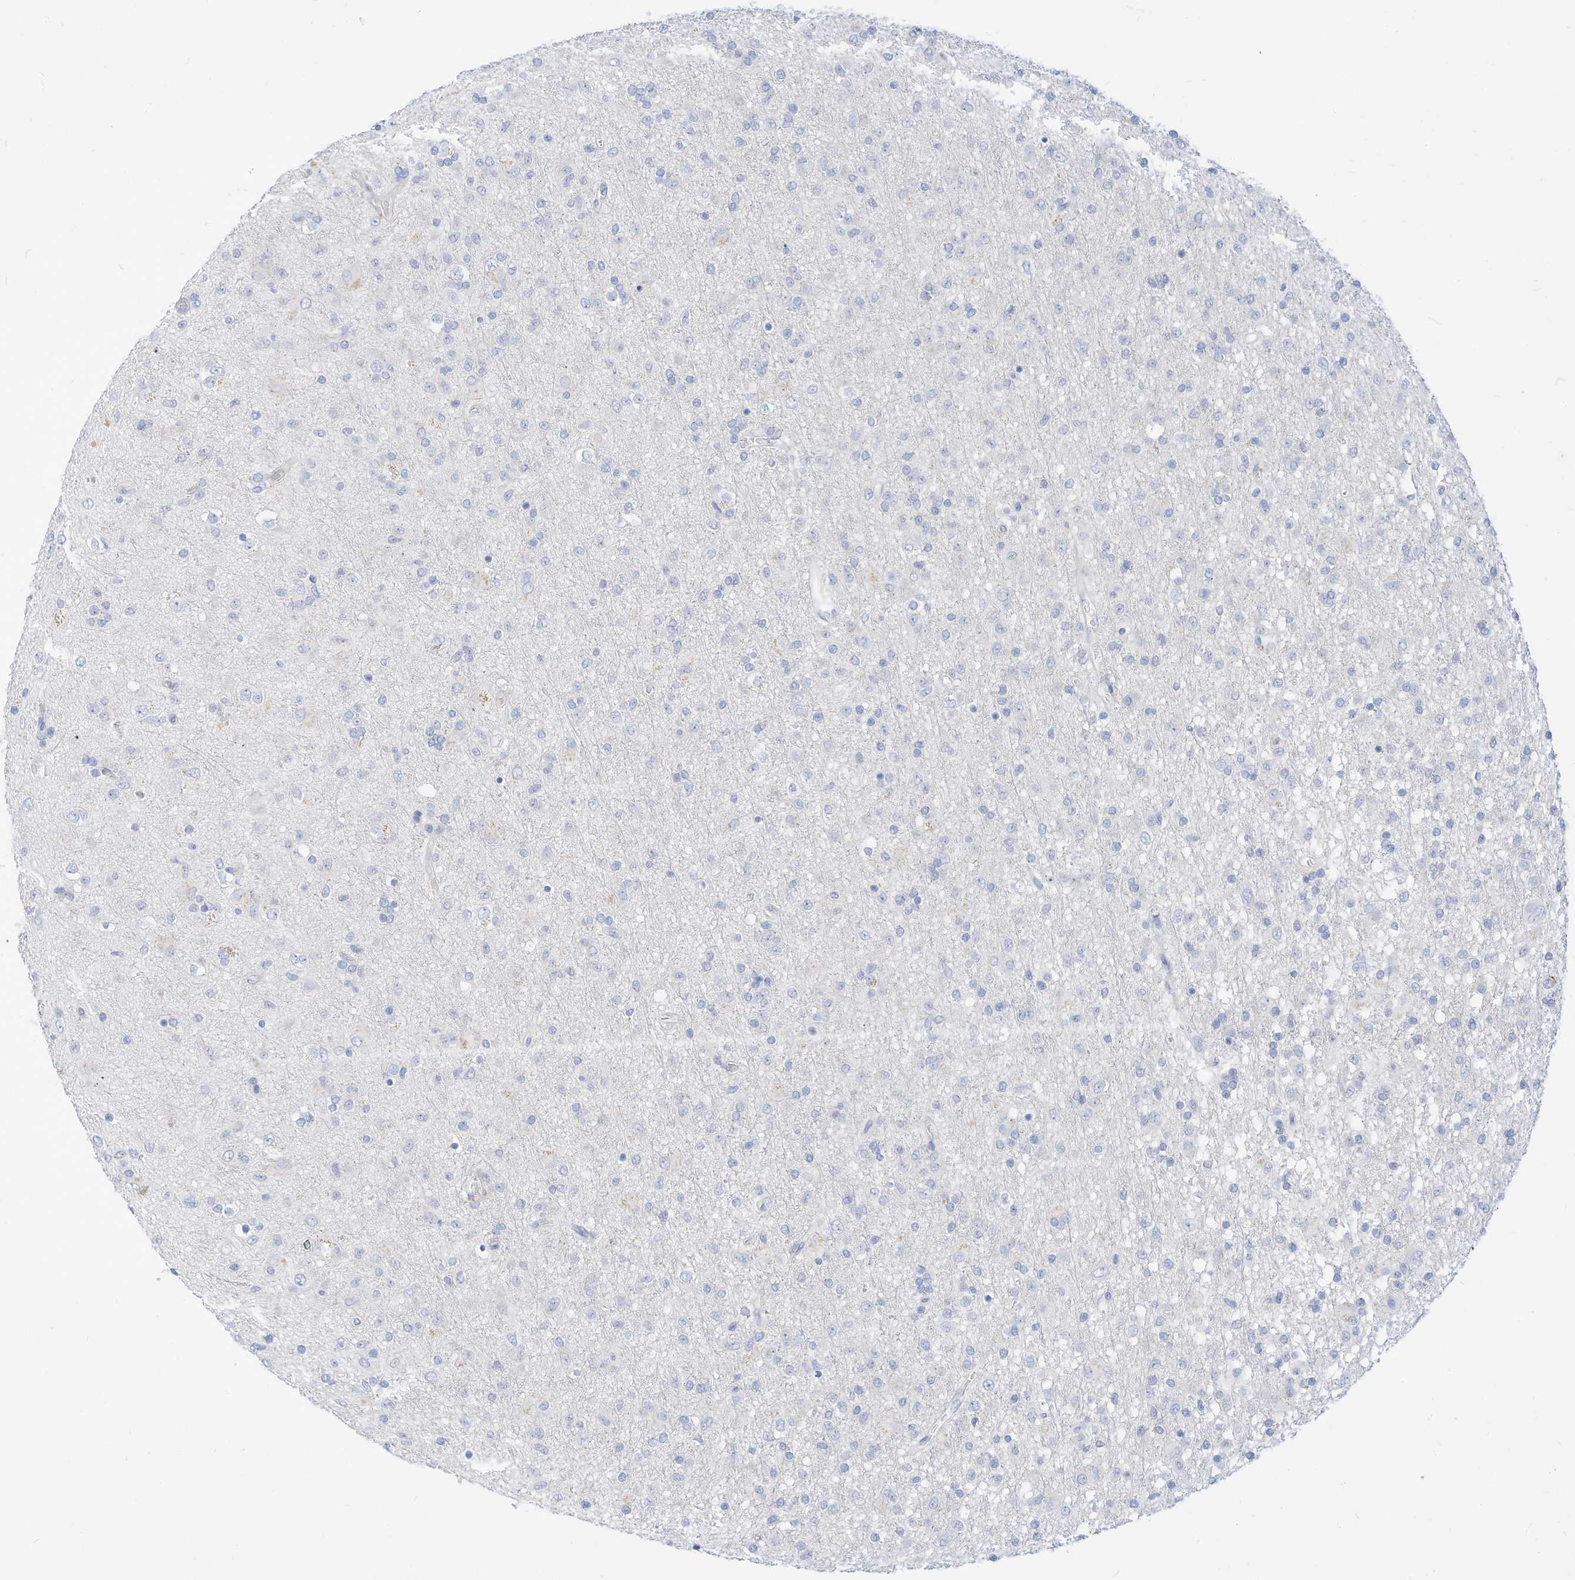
{"staining": {"intensity": "negative", "quantity": "none", "location": "none"}, "tissue": "glioma", "cell_type": "Tumor cells", "image_type": "cancer", "snomed": [{"axis": "morphology", "description": "Glioma, malignant, Low grade"}, {"axis": "topography", "description": "Brain"}], "caption": "DAB (3,3'-diaminobenzidine) immunohistochemical staining of malignant low-grade glioma exhibits no significant positivity in tumor cells.", "gene": "SPOCD1", "patient": {"sex": "male", "age": 65}}